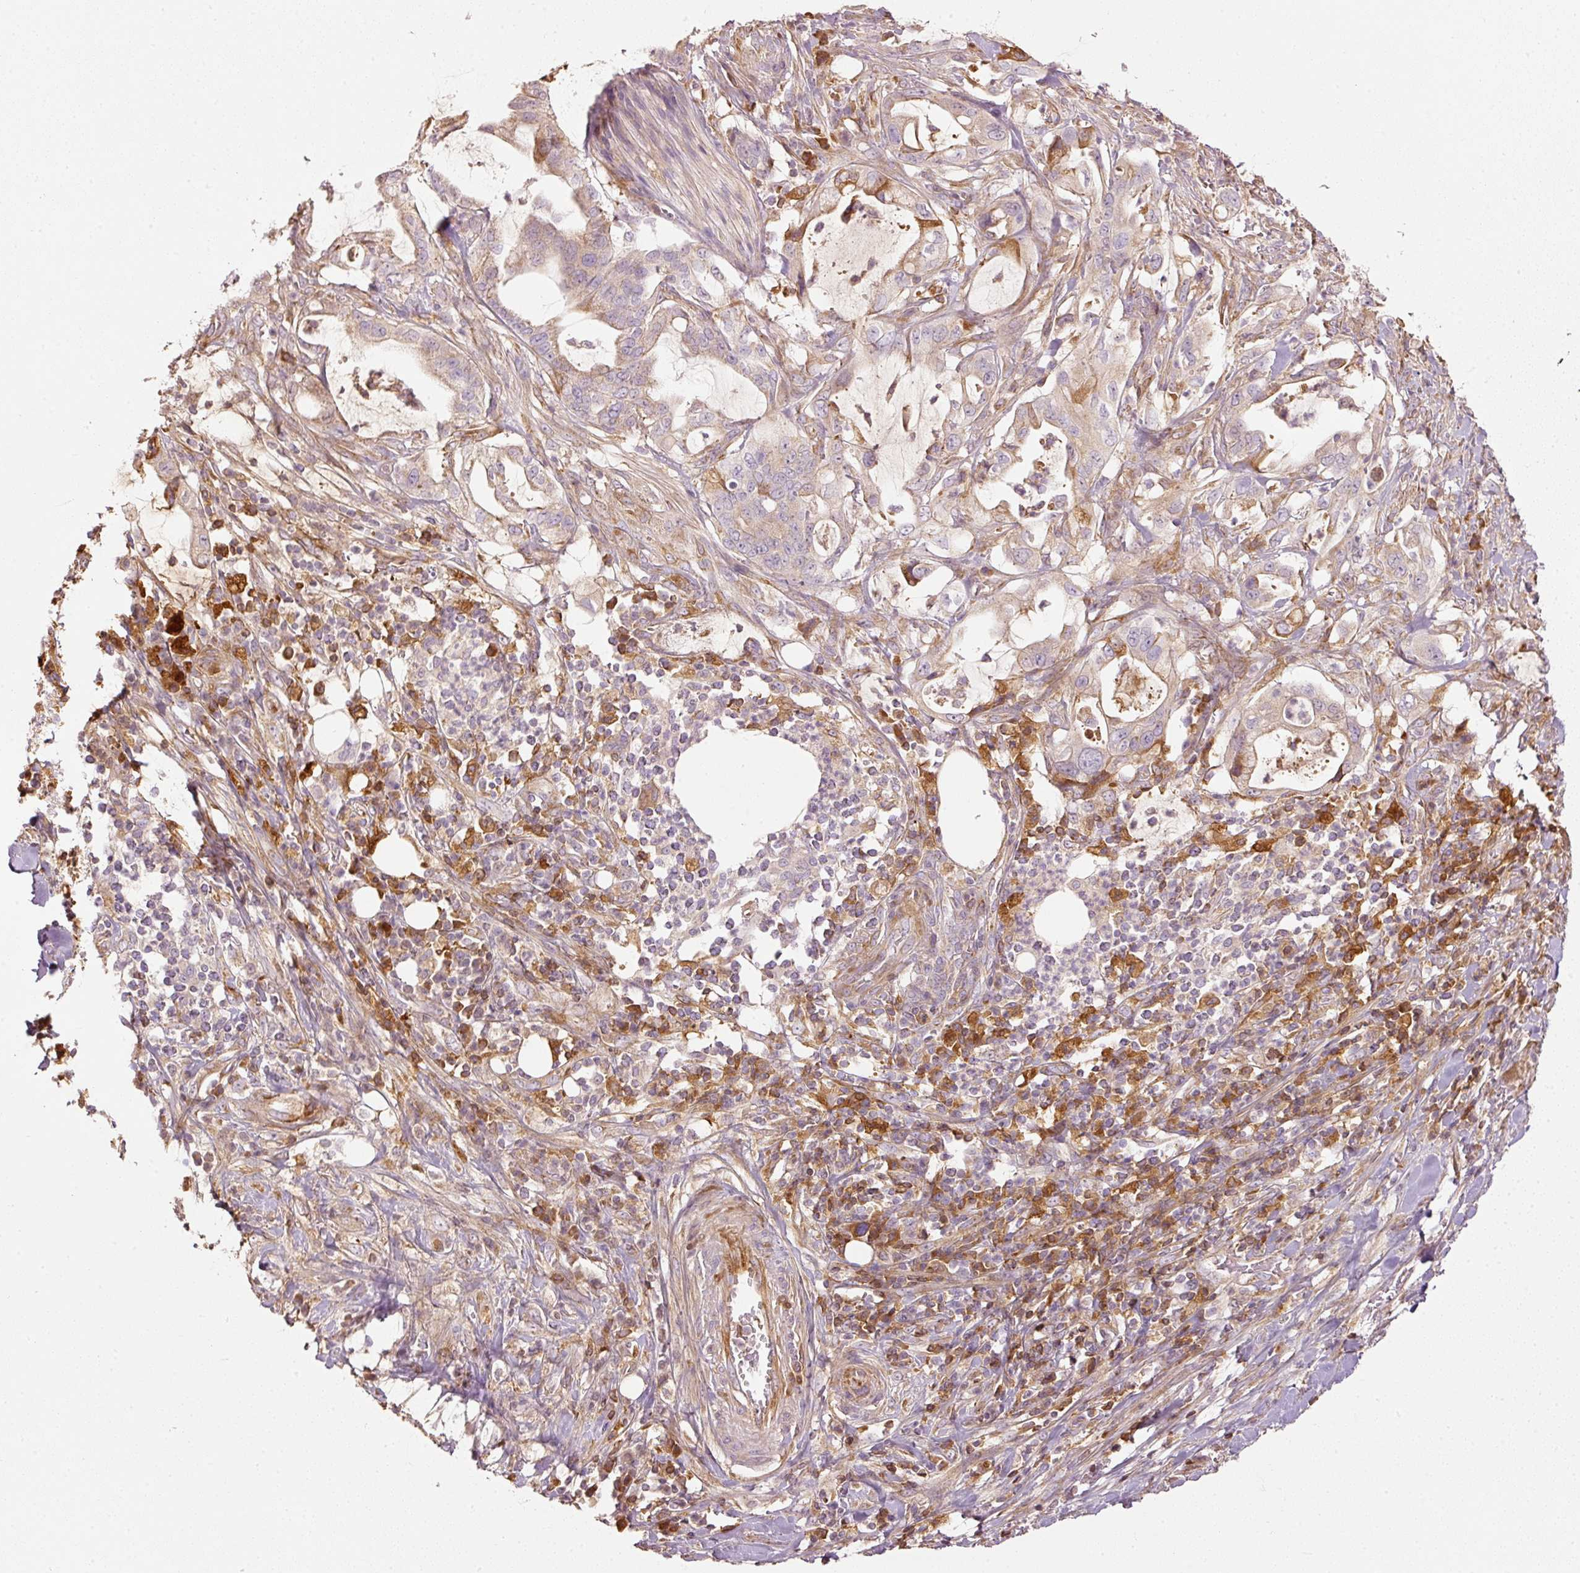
{"staining": {"intensity": "moderate", "quantity": "<25%", "location": "cytoplasmic/membranous"}, "tissue": "pancreatic cancer", "cell_type": "Tumor cells", "image_type": "cancer", "snomed": [{"axis": "morphology", "description": "Adenocarcinoma, NOS"}, {"axis": "topography", "description": "Pancreas"}], "caption": "About <25% of tumor cells in pancreatic cancer (adenocarcinoma) exhibit moderate cytoplasmic/membranous protein positivity as visualized by brown immunohistochemical staining.", "gene": "SERPING1", "patient": {"sex": "female", "age": 61}}